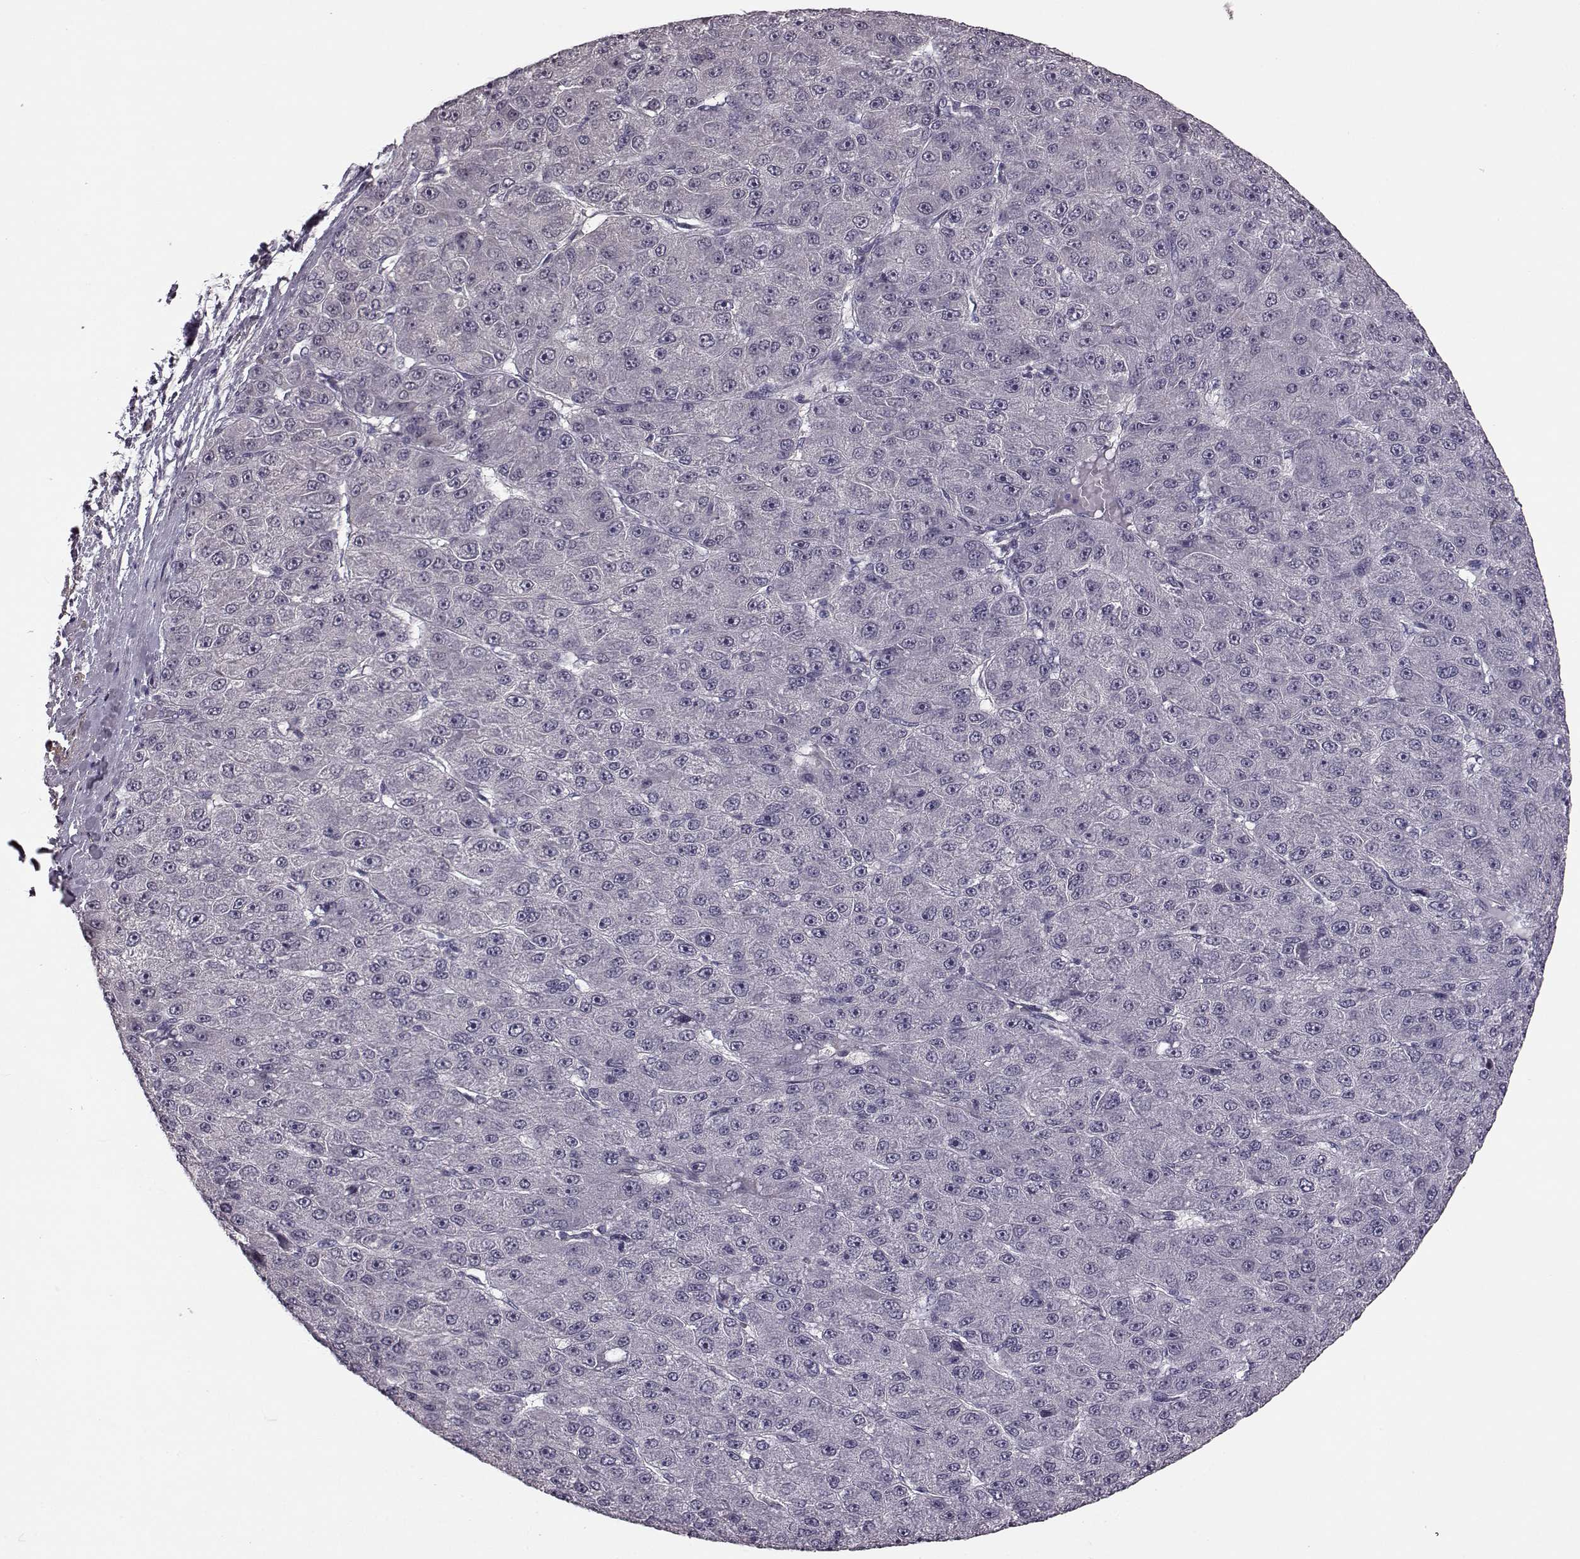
{"staining": {"intensity": "negative", "quantity": "none", "location": "none"}, "tissue": "liver cancer", "cell_type": "Tumor cells", "image_type": "cancer", "snomed": [{"axis": "morphology", "description": "Carcinoma, Hepatocellular, NOS"}, {"axis": "topography", "description": "Liver"}], "caption": "A photomicrograph of human hepatocellular carcinoma (liver) is negative for staining in tumor cells.", "gene": "SLCO3A1", "patient": {"sex": "male", "age": 67}}